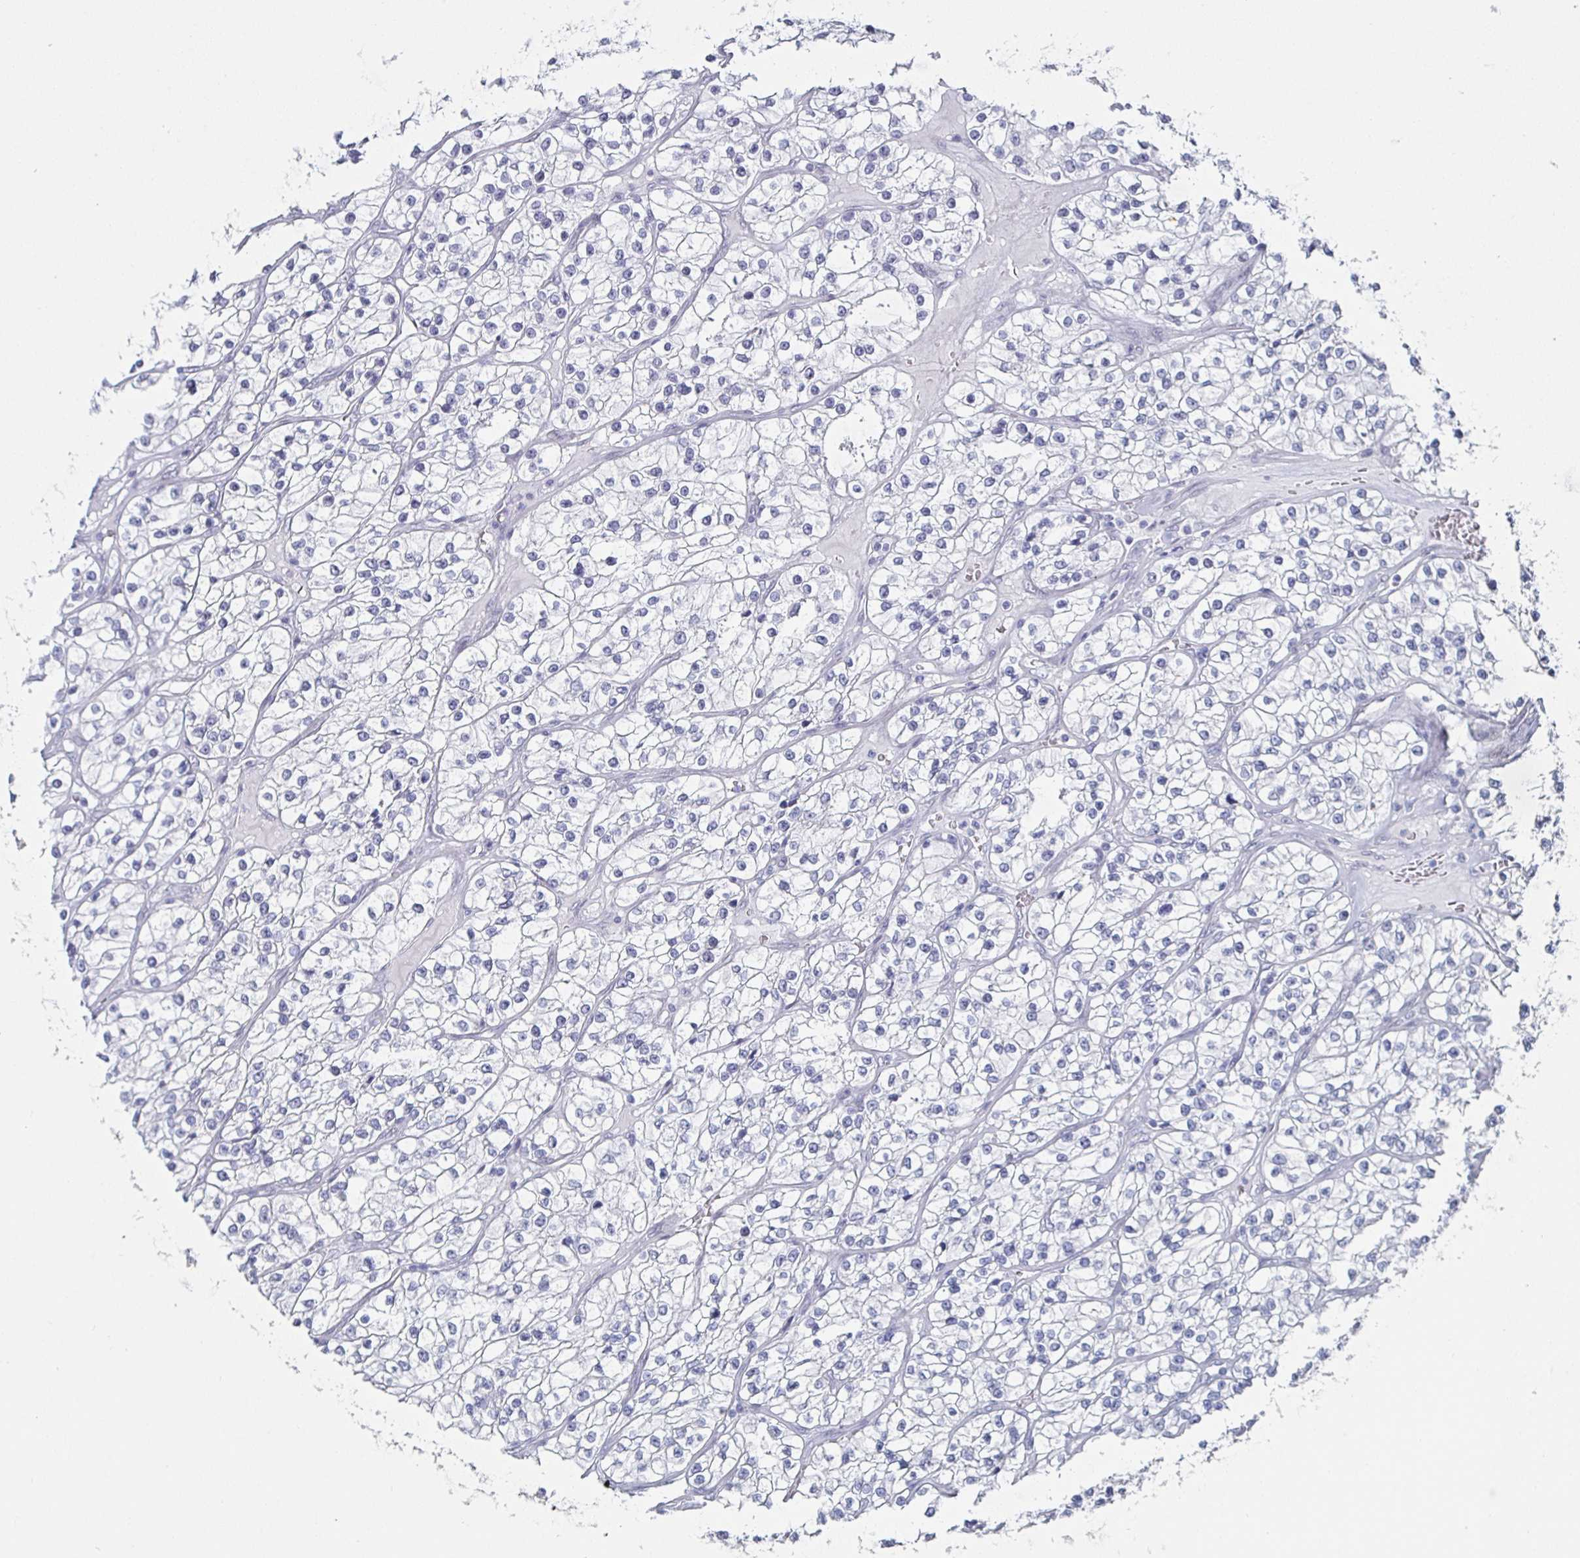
{"staining": {"intensity": "negative", "quantity": "none", "location": "none"}, "tissue": "renal cancer", "cell_type": "Tumor cells", "image_type": "cancer", "snomed": [{"axis": "morphology", "description": "Adenocarcinoma, NOS"}, {"axis": "topography", "description": "Kidney"}], "caption": "An immunohistochemistry (IHC) histopathology image of renal adenocarcinoma is shown. There is no staining in tumor cells of renal adenocarcinoma.", "gene": "KRT4", "patient": {"sex": "female", "age": 57}}